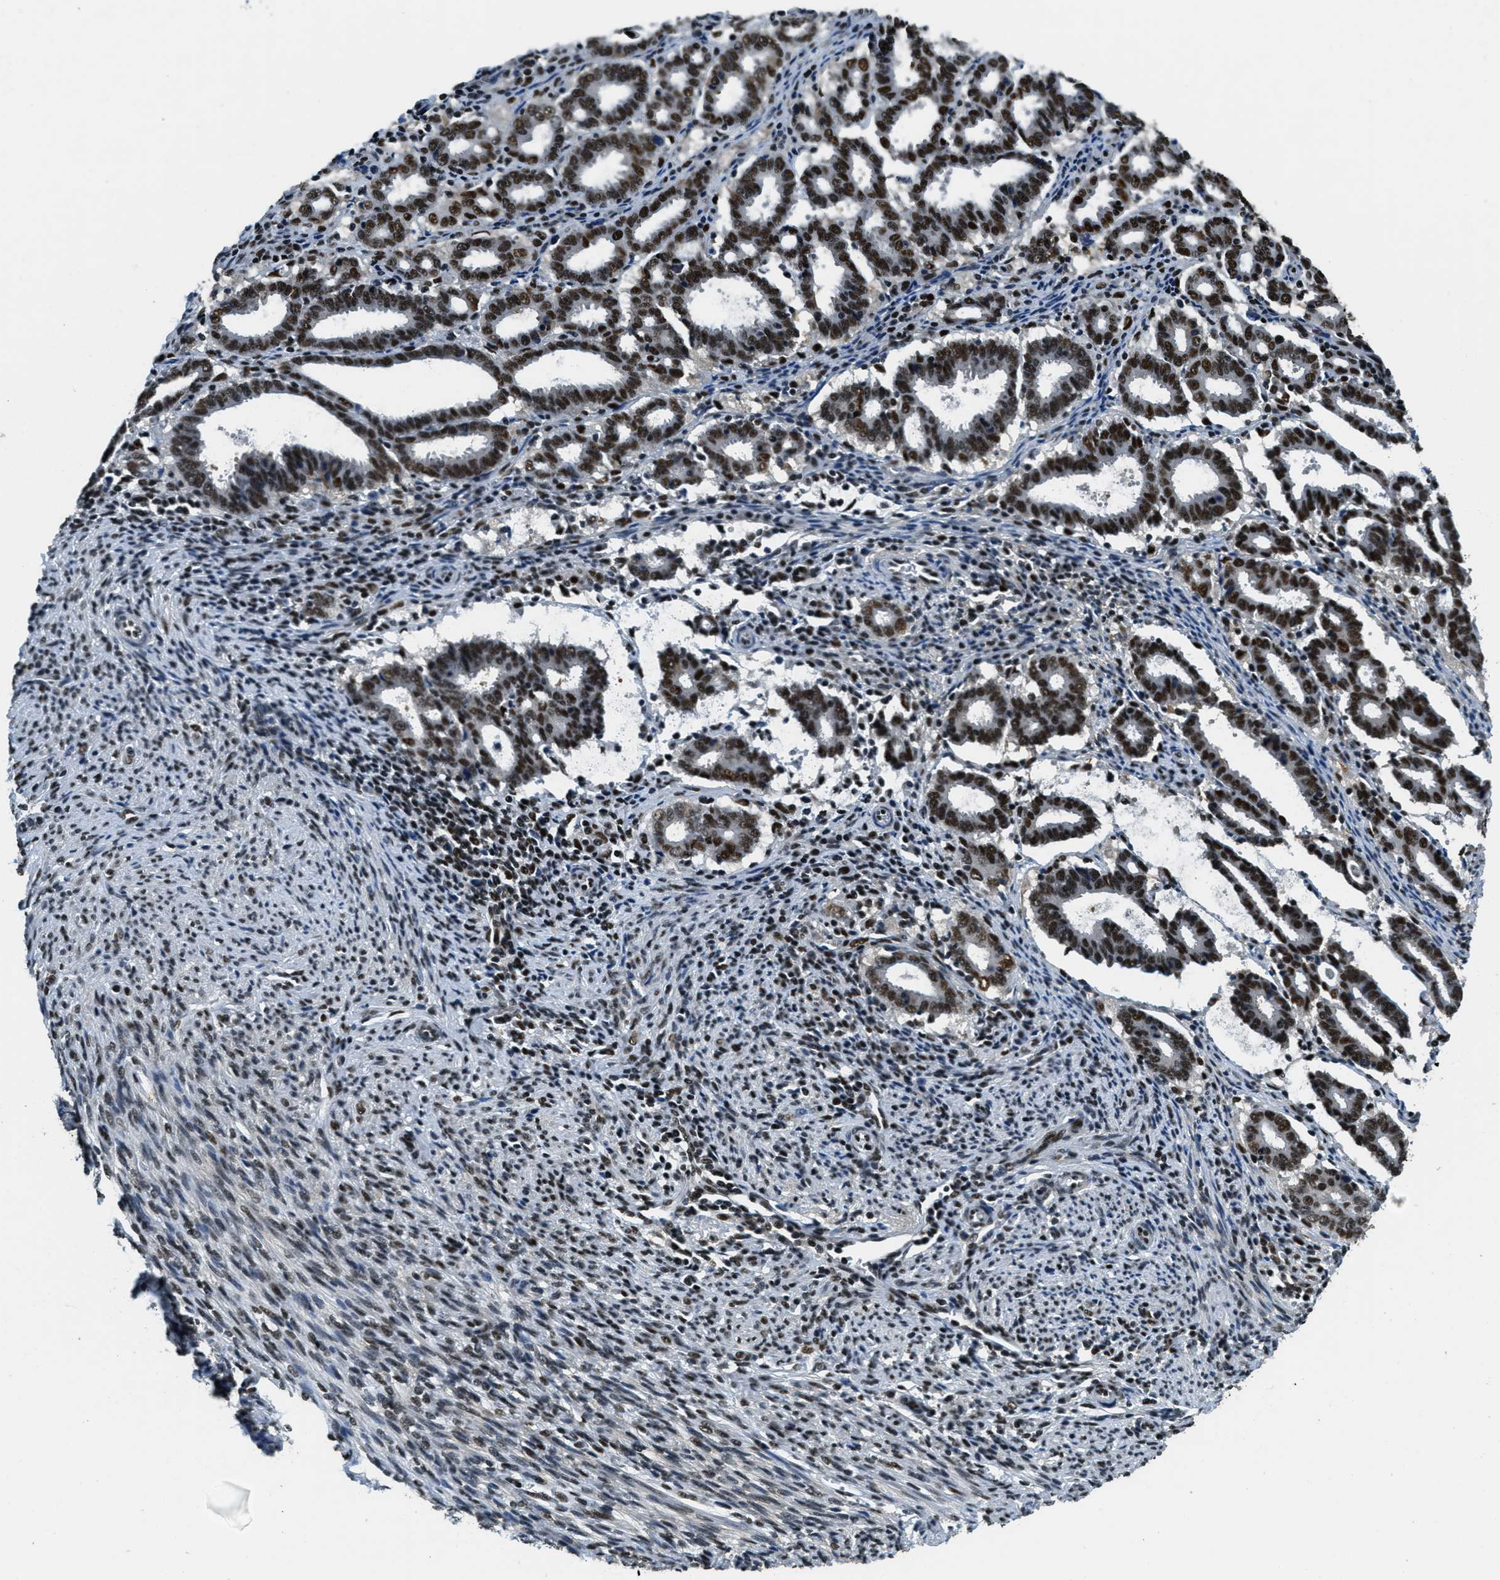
{"staining": {"intensity": "strong", "quantity": ">75%", "location": "nuclear"}, "tissue": "endometrial cancer", "cell_type": "Tumor cells", "image_type": "cancer", "snomed": [{"axis": "morphology", "description": "Adenocarcinoma, NOS"}, {"axis": "topography", "description": "Uterus"}], "caption": "A micrograph of human endometrial adenocarcinoma stained for a protein demonstrates strong nuclear brown staining in tumor cells.", "gene": "SSB", "patient": {"sex": "female", "age": 83}}